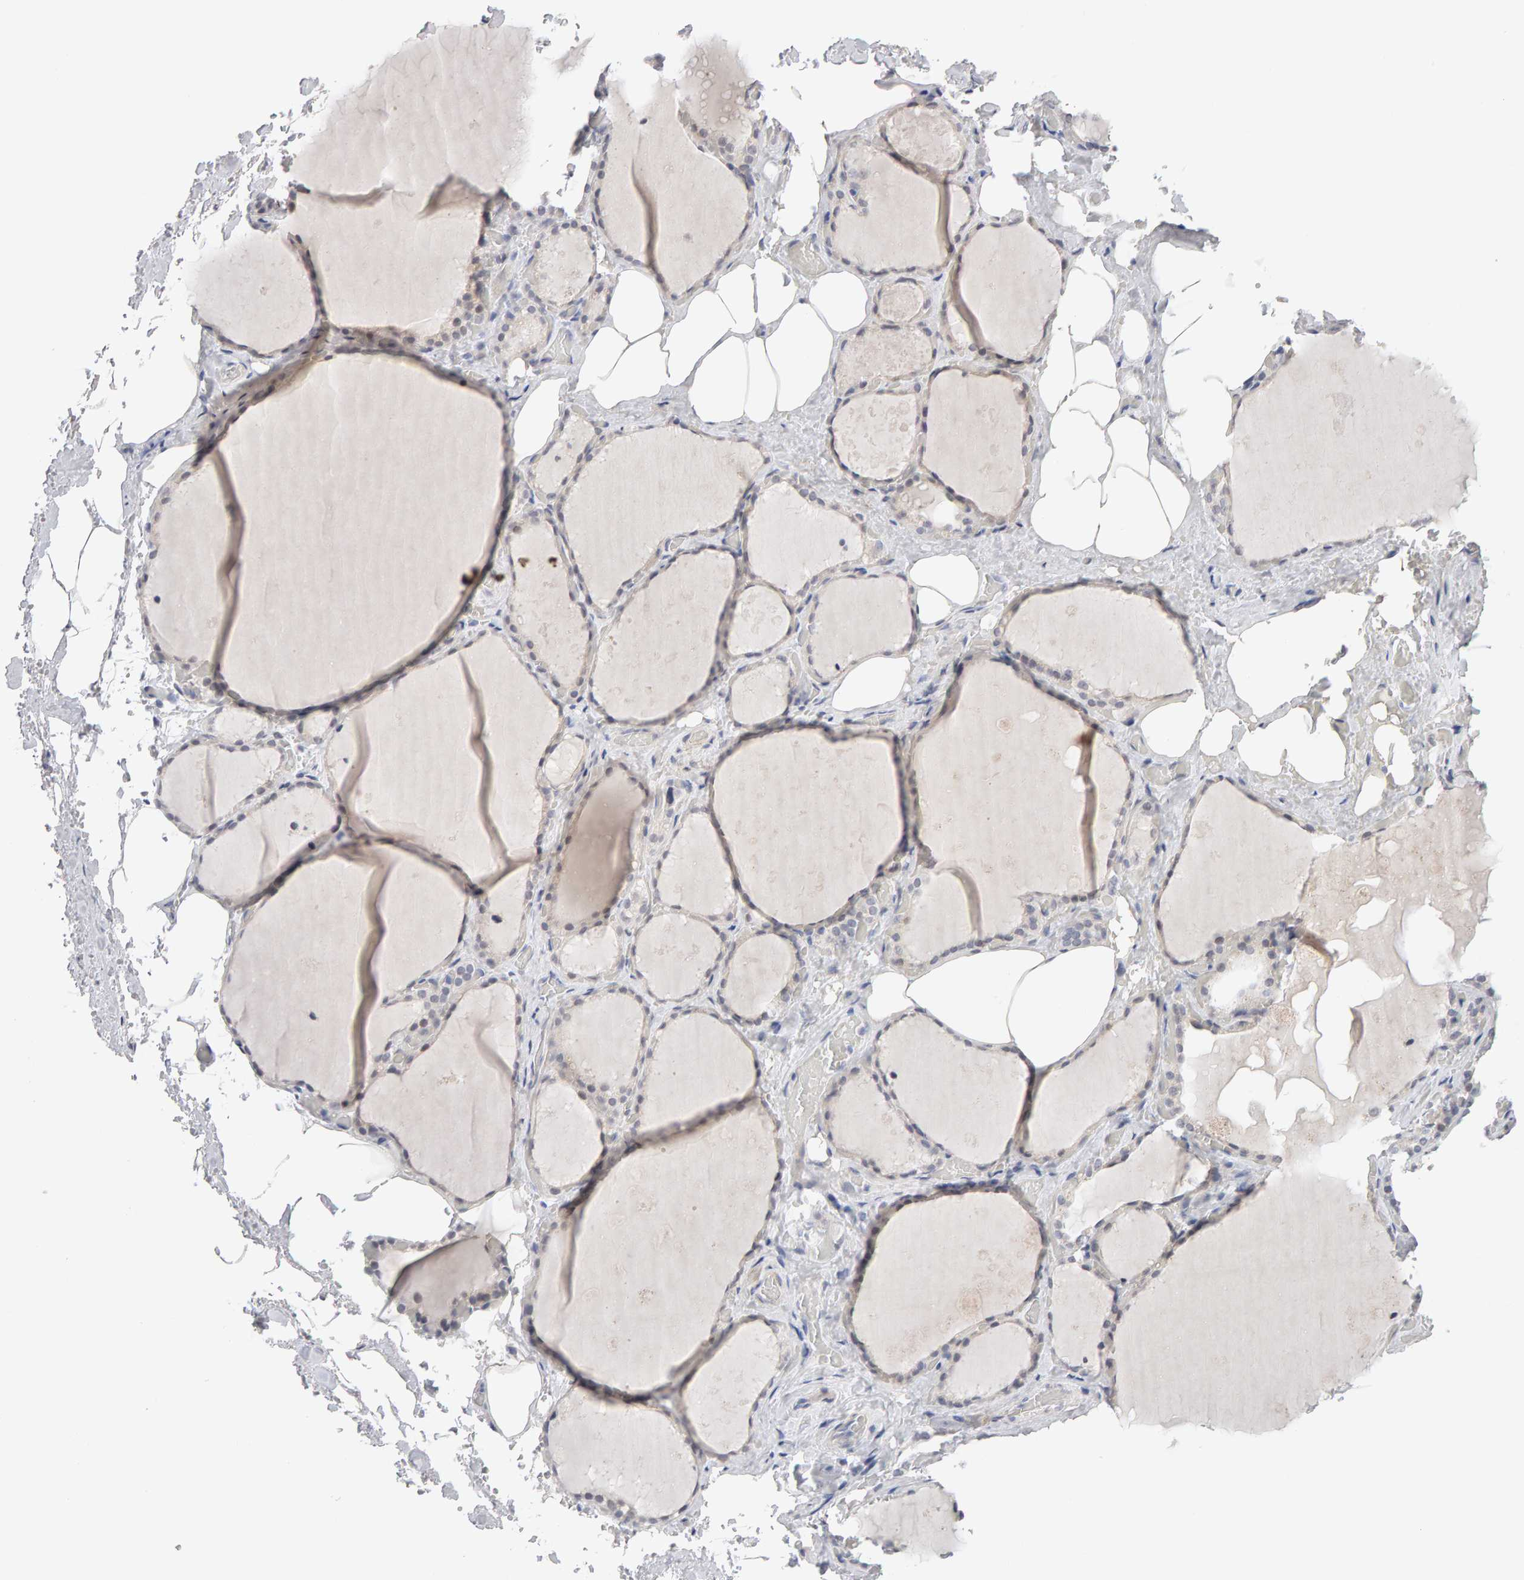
{"staining": {"intensity": "weak", "quantity": "<25%", "location": "cytoplasmic/membranous"}, "tissue": "thyroid gland", "cell_type": "Glandular cells", "image_type": "normal", "snomed": [{"axis": "morphology", "description": "Normal tissue, NOS"}, {"axis": "topography", "description": "Thyroid gland"}], "caption": "DAB immunohistochemical staining of normal human thyroid gland exhibits no significant positivity in glandular cells.", "gene": "HNF4A", "patient": {"sex": "male", "age": 61}}